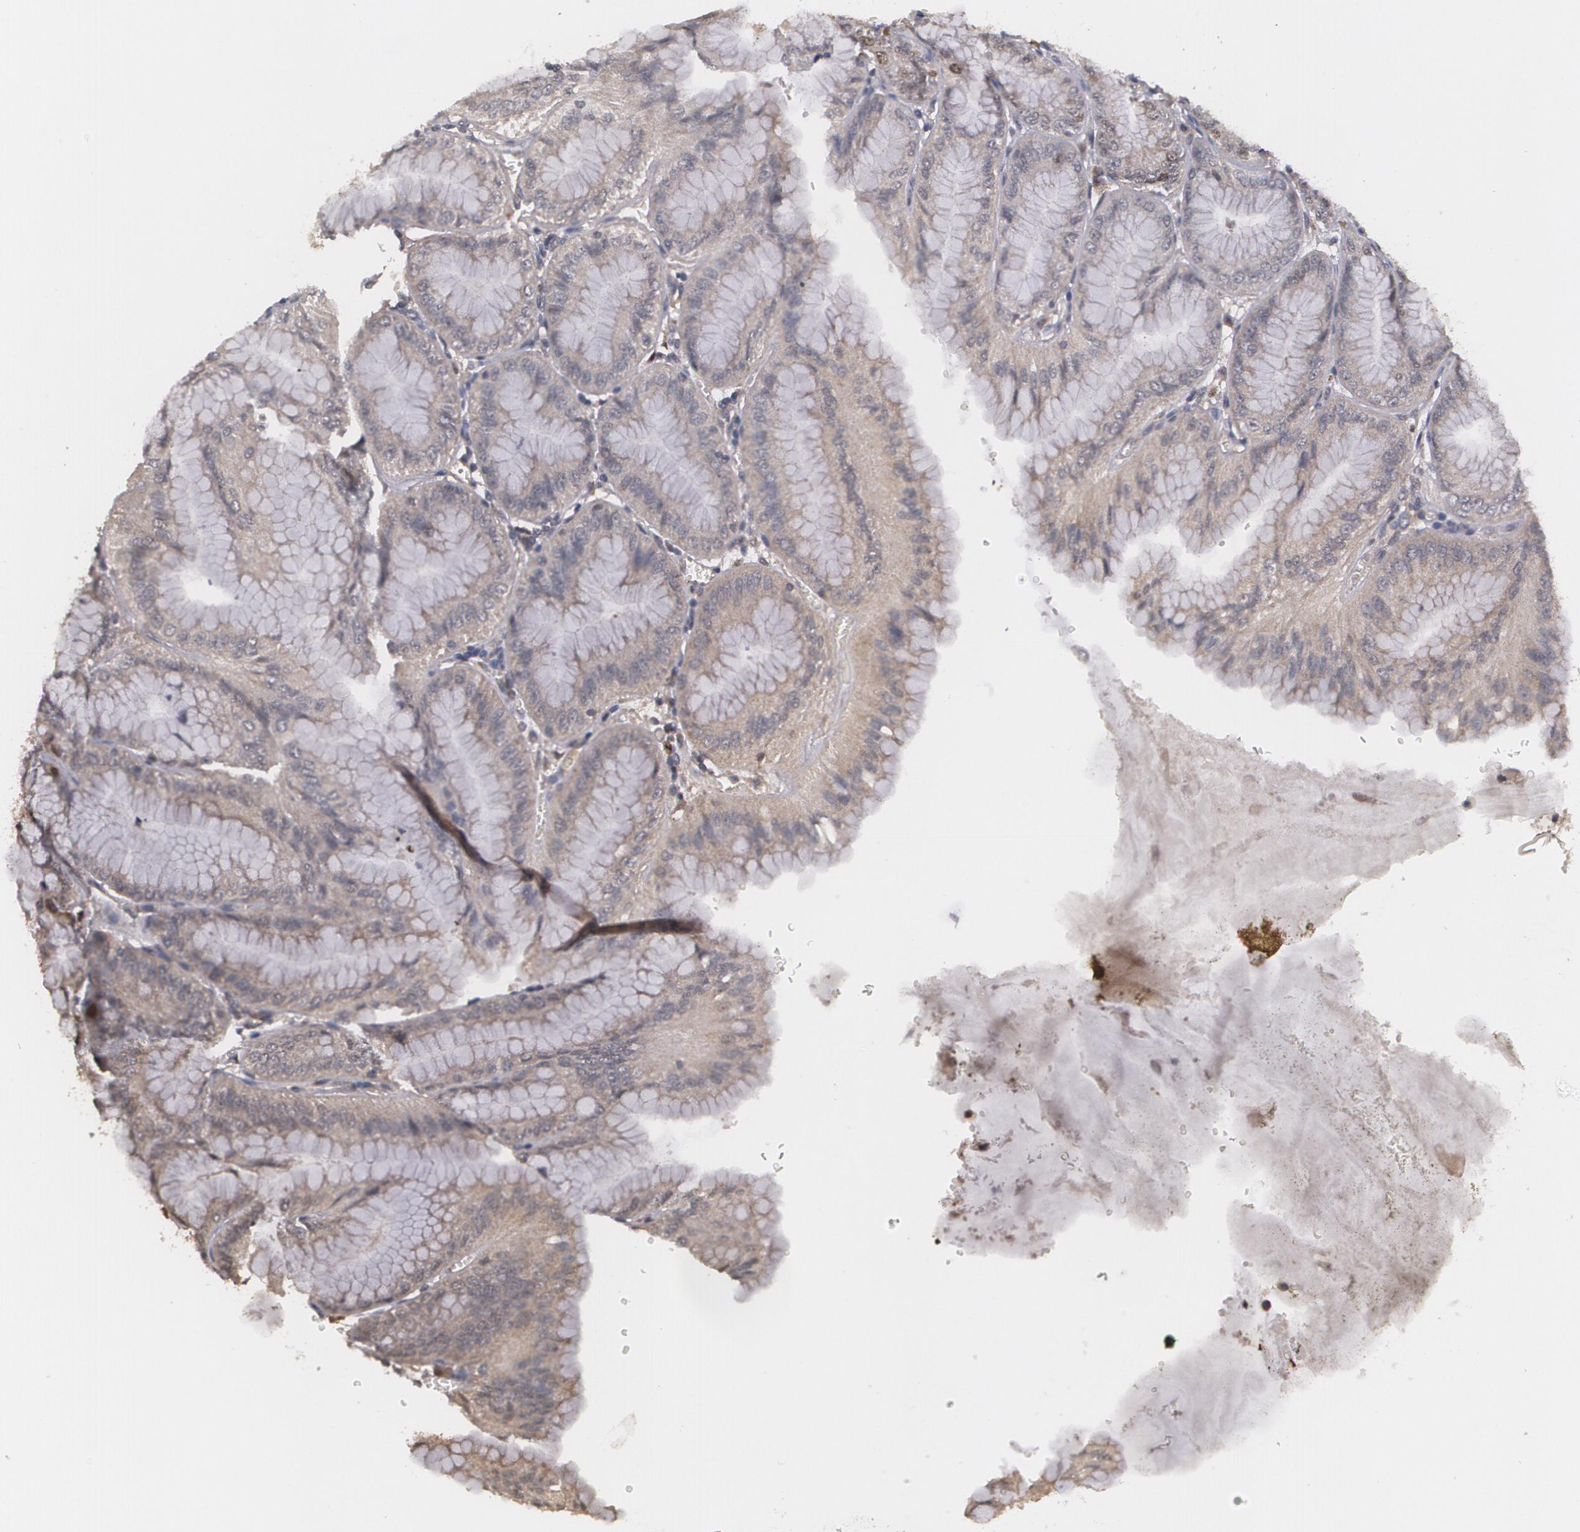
{"staining": {"intensity": "moderate", "quantity": "<25%", "location": "nuclear"}, "tissue": "stomach", "cell_type": "Glandular cells", "image_type": "normal", "snomed": [{"axis": "morphology", "description": "Normal tissue, NOS"}, {"axis": "topography", "description": "Stomach, lower"}], "caption": "Protein staining of unremarkable stomach demonstrates moderate nuclear positivity in approximately <25% of glandular cells.", "gene": "BRCA1", "patient": {"sex": "male", "age": 71}}